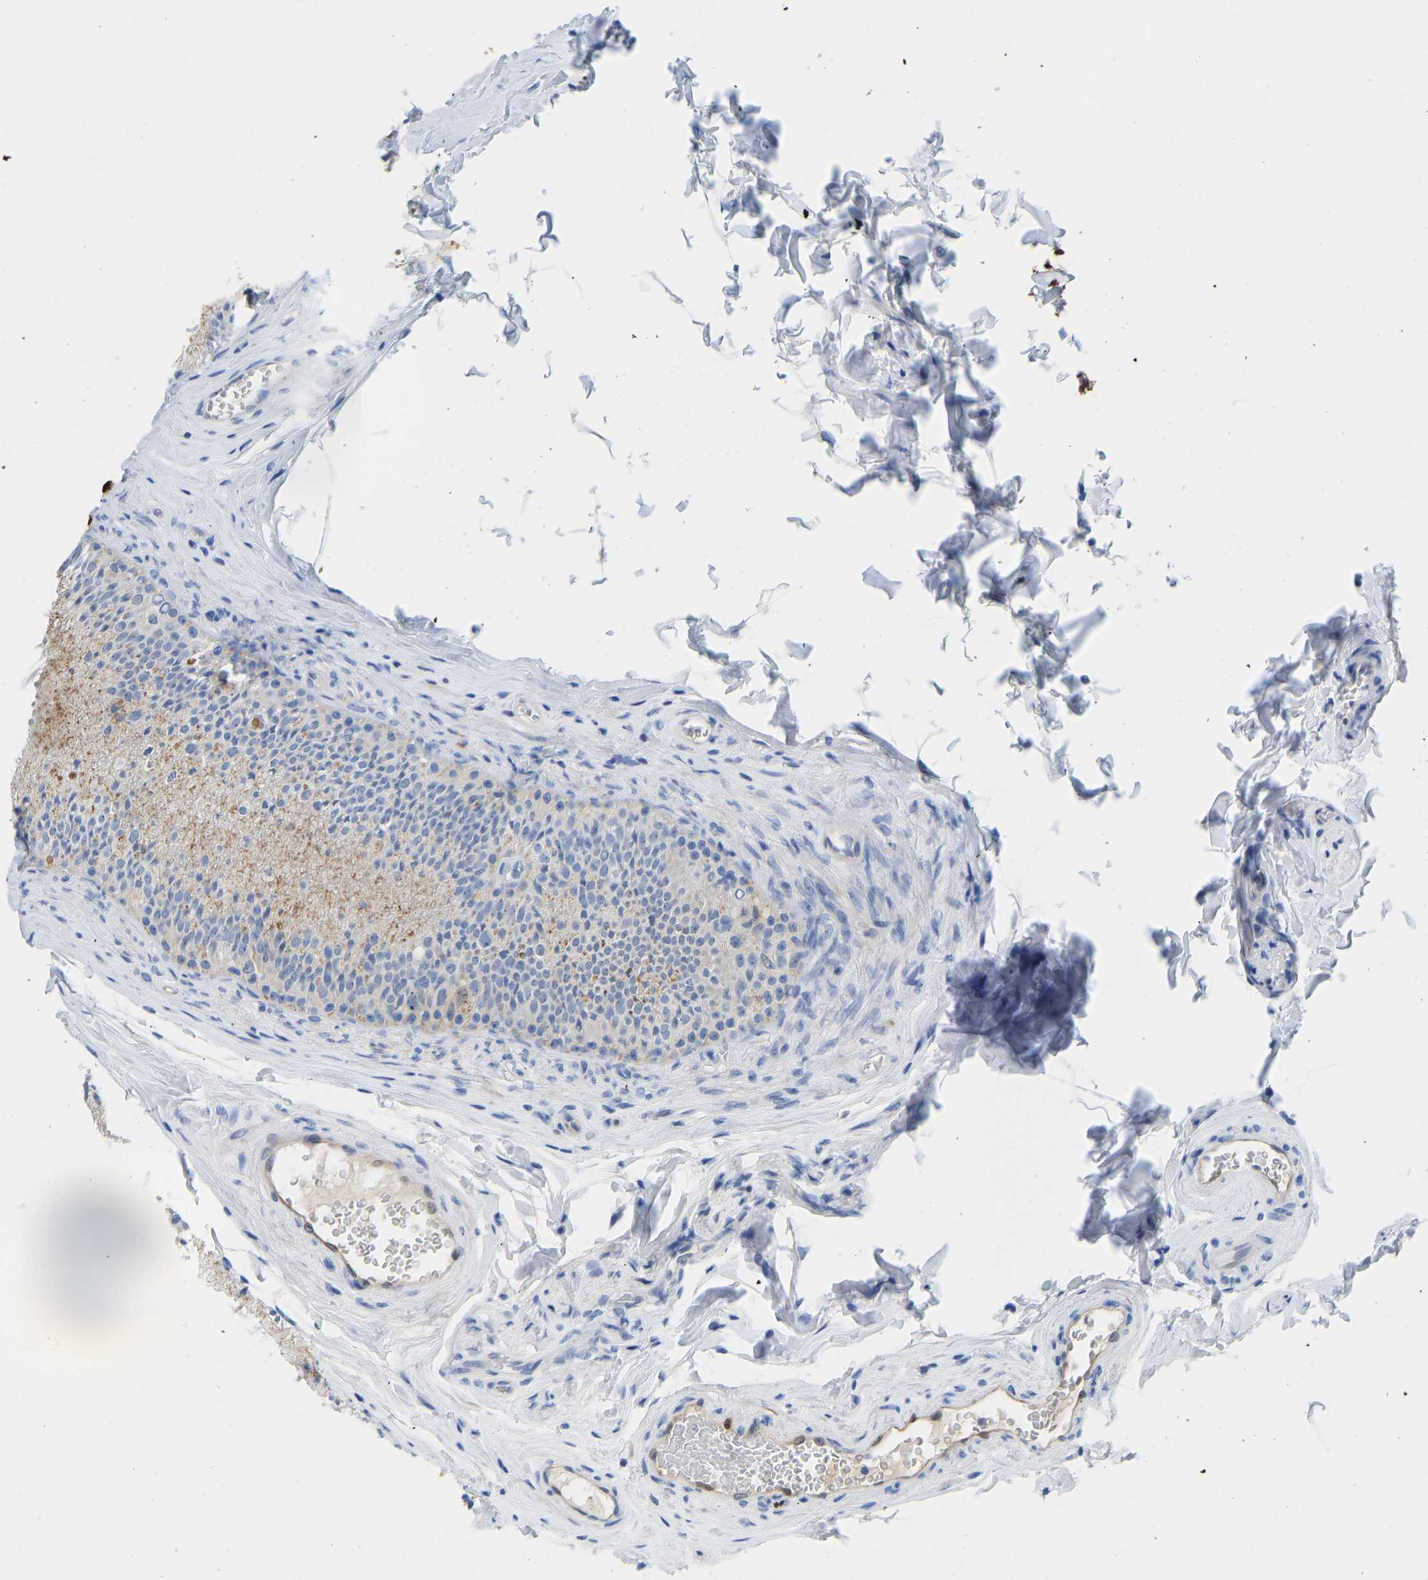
{"staining": {"intensity": "weak", "quantity": "<25%", "location": "cytoplasmic/membranous"}, "tissue": "epididymis", "cell_type": "Glandular cells", "image_type": "normal", "snomed": [{"axis": "morphology", "description": "Normal tissue, NOS"}, {"axis": "topography", "description": "Testis"}, {"axis": "topography", "description": "Epididymis"}], "caption": "An immunohistochemistry (IHC) micrograph of benign epididymis is shown. There is no staining in glandular cells of epididymis. The staining is performed using DAB brown chromogen with nuclei counter-stained in using hematoxylin.", "gene": "NKAIN3", "patient": {"sex": "male", "age": 36}}